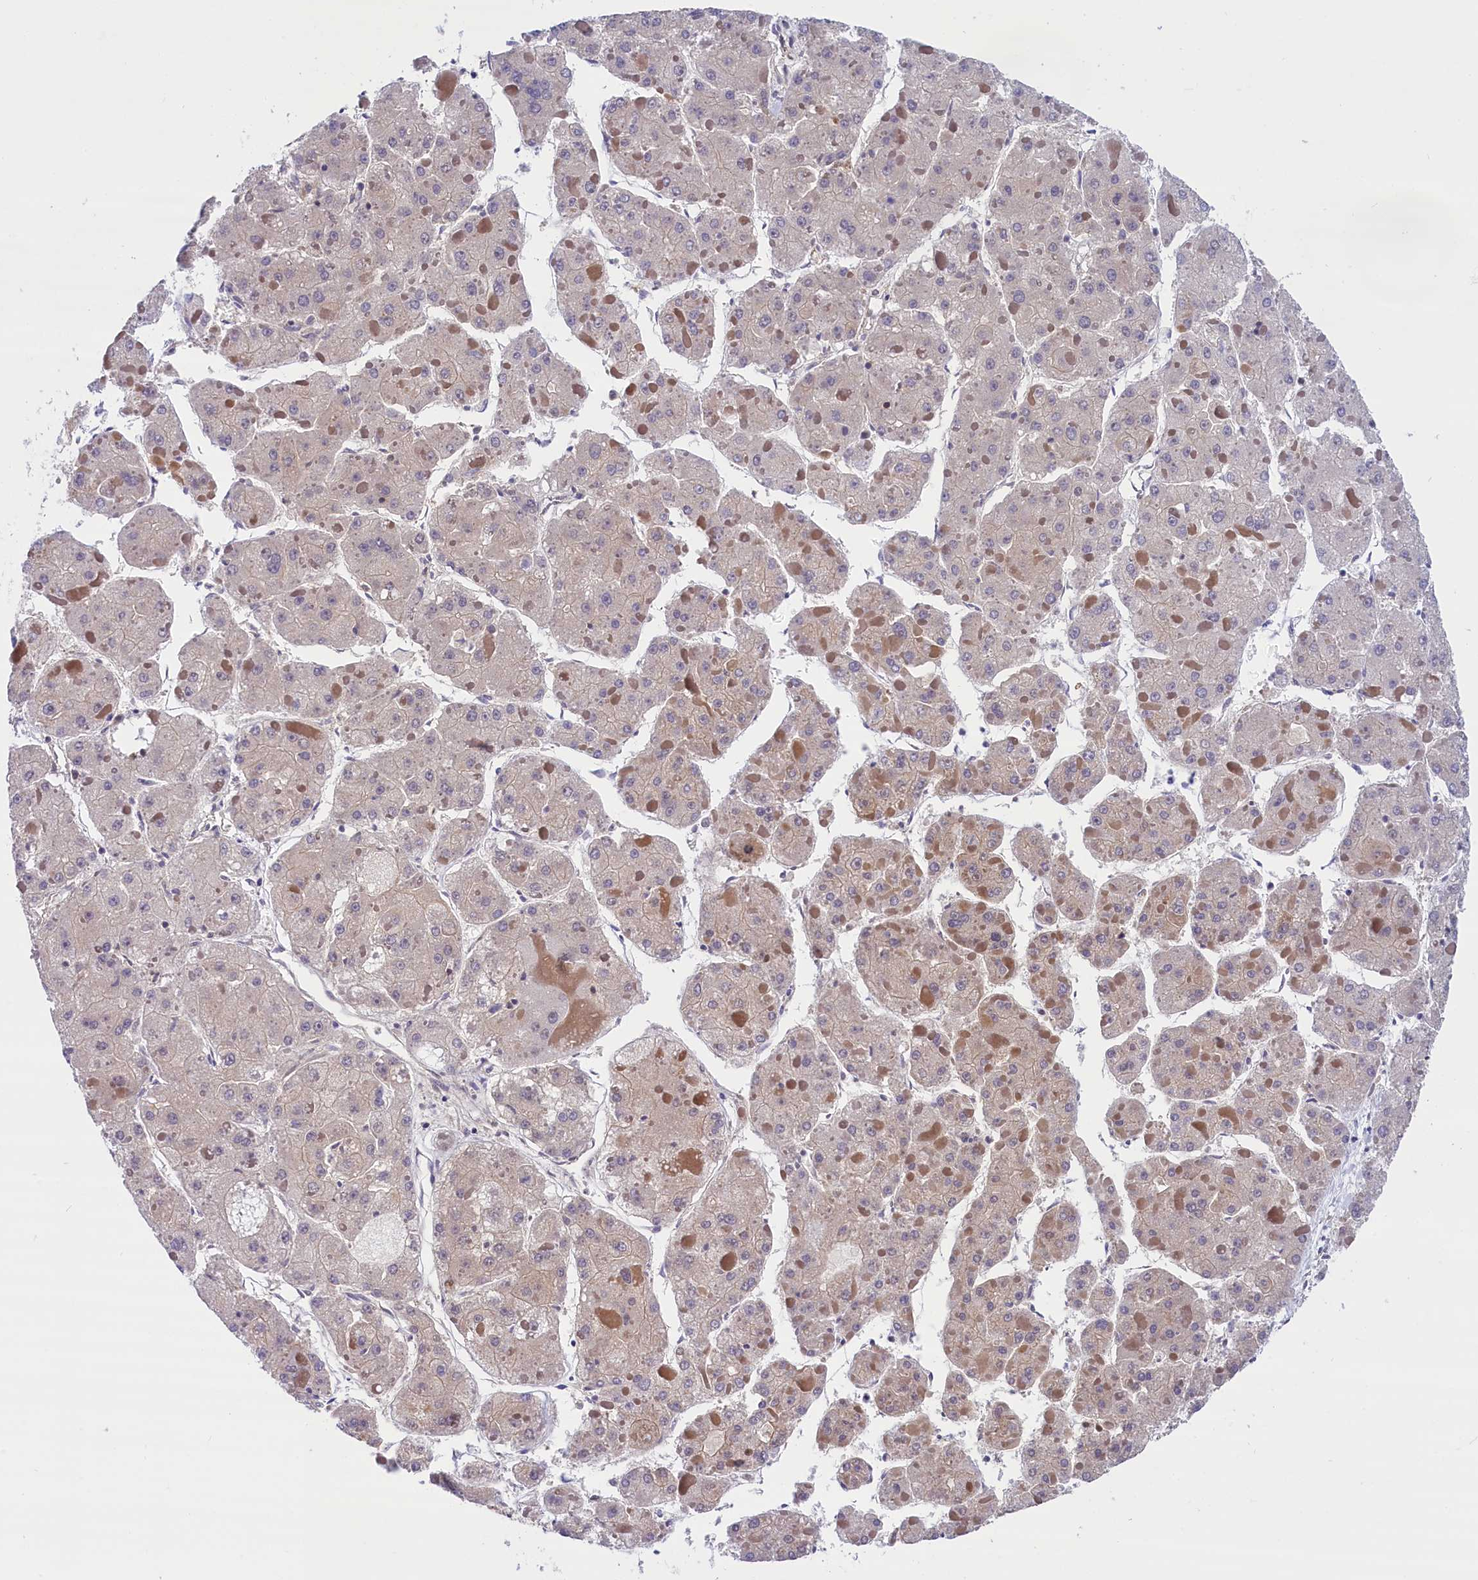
{"staining": {"intensity": "negative", "quantity": "none", "location": "none"}, "tissue": "liver cancer", "cell_type": "Tumor cells", "image_type": "cancer", "snomed": [{"axis": "morphology", "description": "Carcinoma, Hepatocellular, NOS"}, {"axis": "topography", "description": "Liver"}], "caption": "Immunohistochemistry histopathology image of neoplastic tissue: human liver hepatocellular carcinoma stained with DAB (3,3'-diaminobenzidine) shows no significant protein expression in tumor cells.", "gene": "TBCB", "patient": {"sex": "female", "age": 73}}